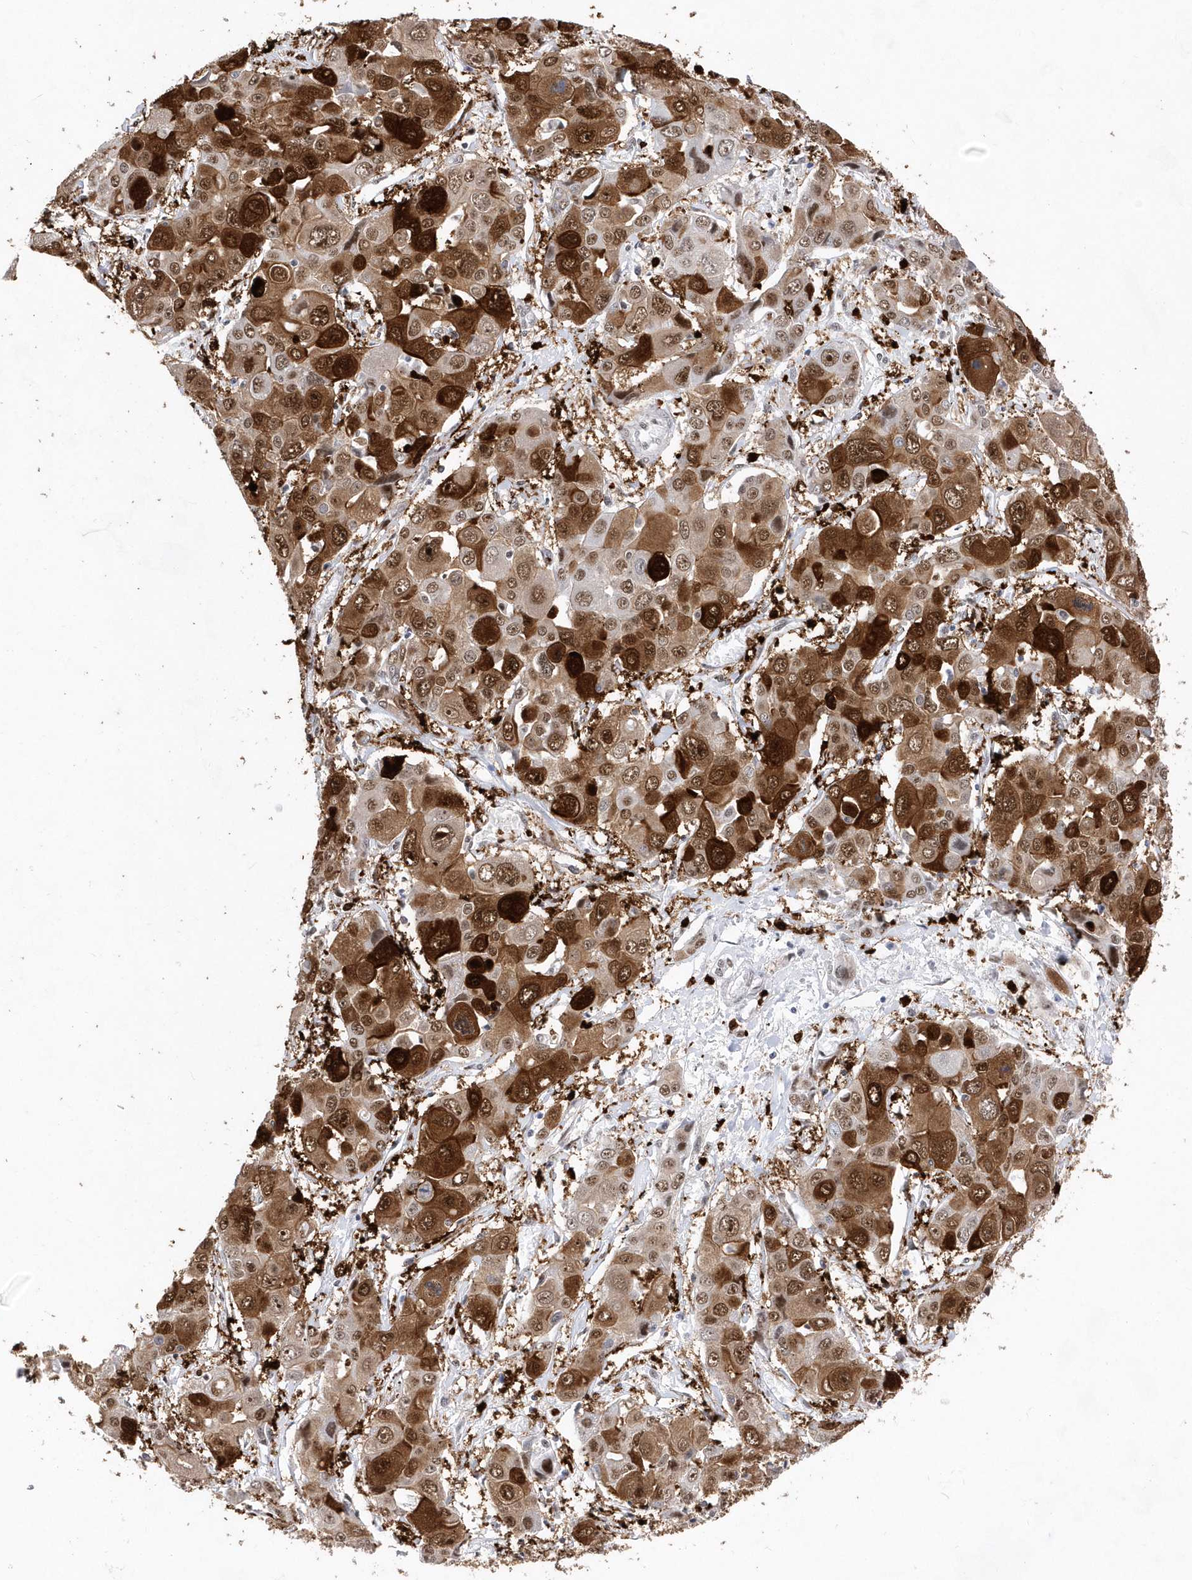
{"staining": {"intensity": "strong", "quantity": ">75%", "location": "cytoplasmic/membranous,nuclear"}, "tissue": "liver cancer", "cell_type": "Tumor cells", "image_type": "cancer", "snomed": [{"axis": "morphology", "description": "Cholangiocarcinoma"}, {"axis": "topography", "description": "Liver"}], "caption": "High-magnification brightfield microscopy of liver cholangiocarcinoma stained with DAB (brown) and counterstained with hematoxylin (blue). tumor cells exhibit strong cytoplasmic/membranous and nuclear positivity is identified in about>75% of cells.", "gene": "RPP30", "patient": {"sex": "male", "age": 67}}